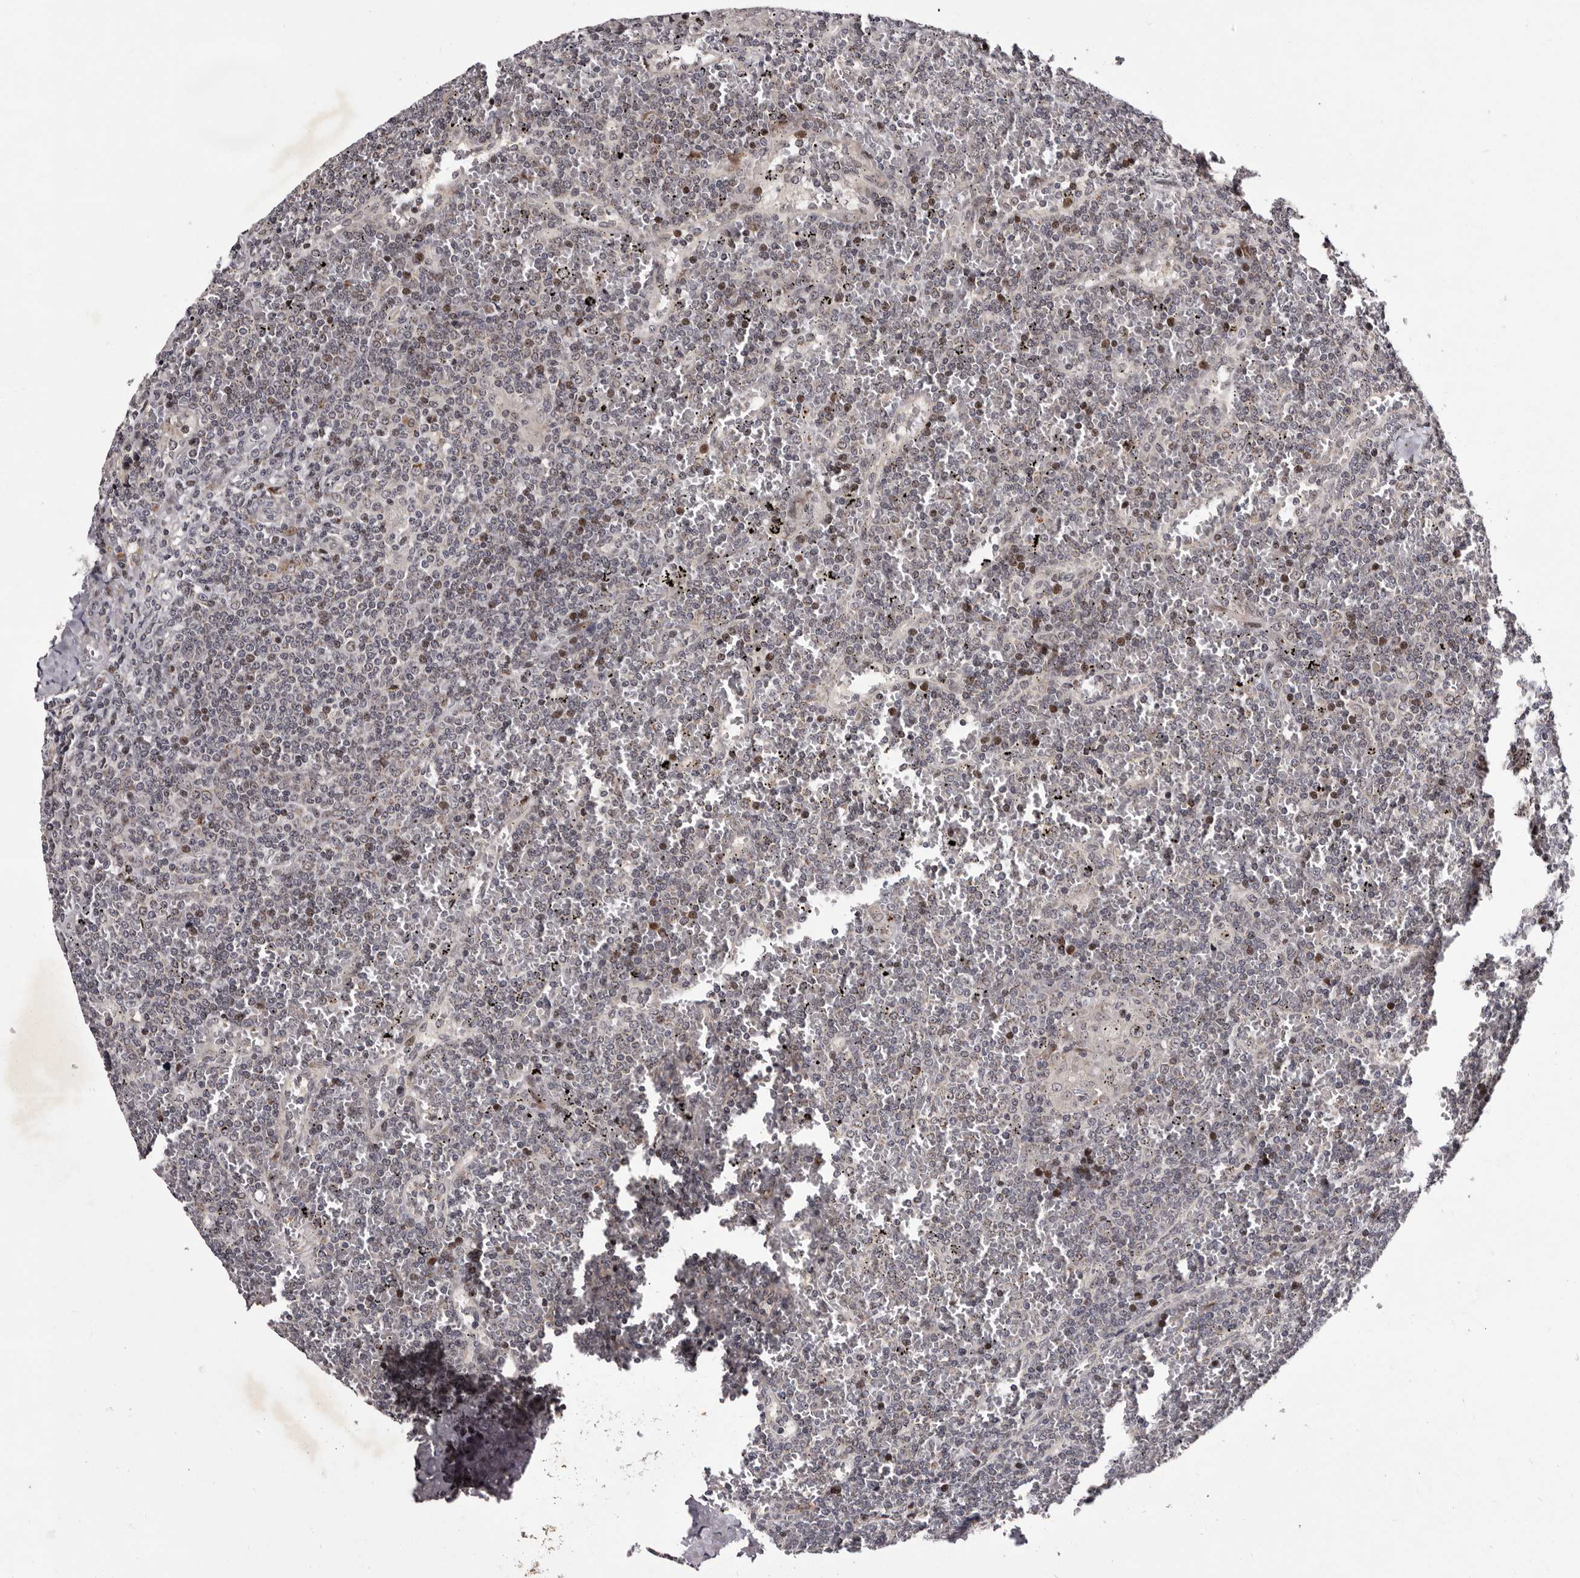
{"staining": {"intensity": "negative", "quantity": "none", "location": "none"}, "tissue": "lymphoma", "cell_type": "Tumor cells", "image_type": "cancer", "snomed": [{"axis": "morphology", "description": "Malignant lymphoma, non-Hodgkin's type, Low grade"}, {"axis": "topography", "description": "Spleen"}], "caption": "This micrograph is of lymphoma stained with immunohistochemistry to label a protein in brown with the nuclei are counter-stained blue. There is no staining in tumor cells.", "gene": "TNKS", "patient": {"sex": "female", "age": 19}}